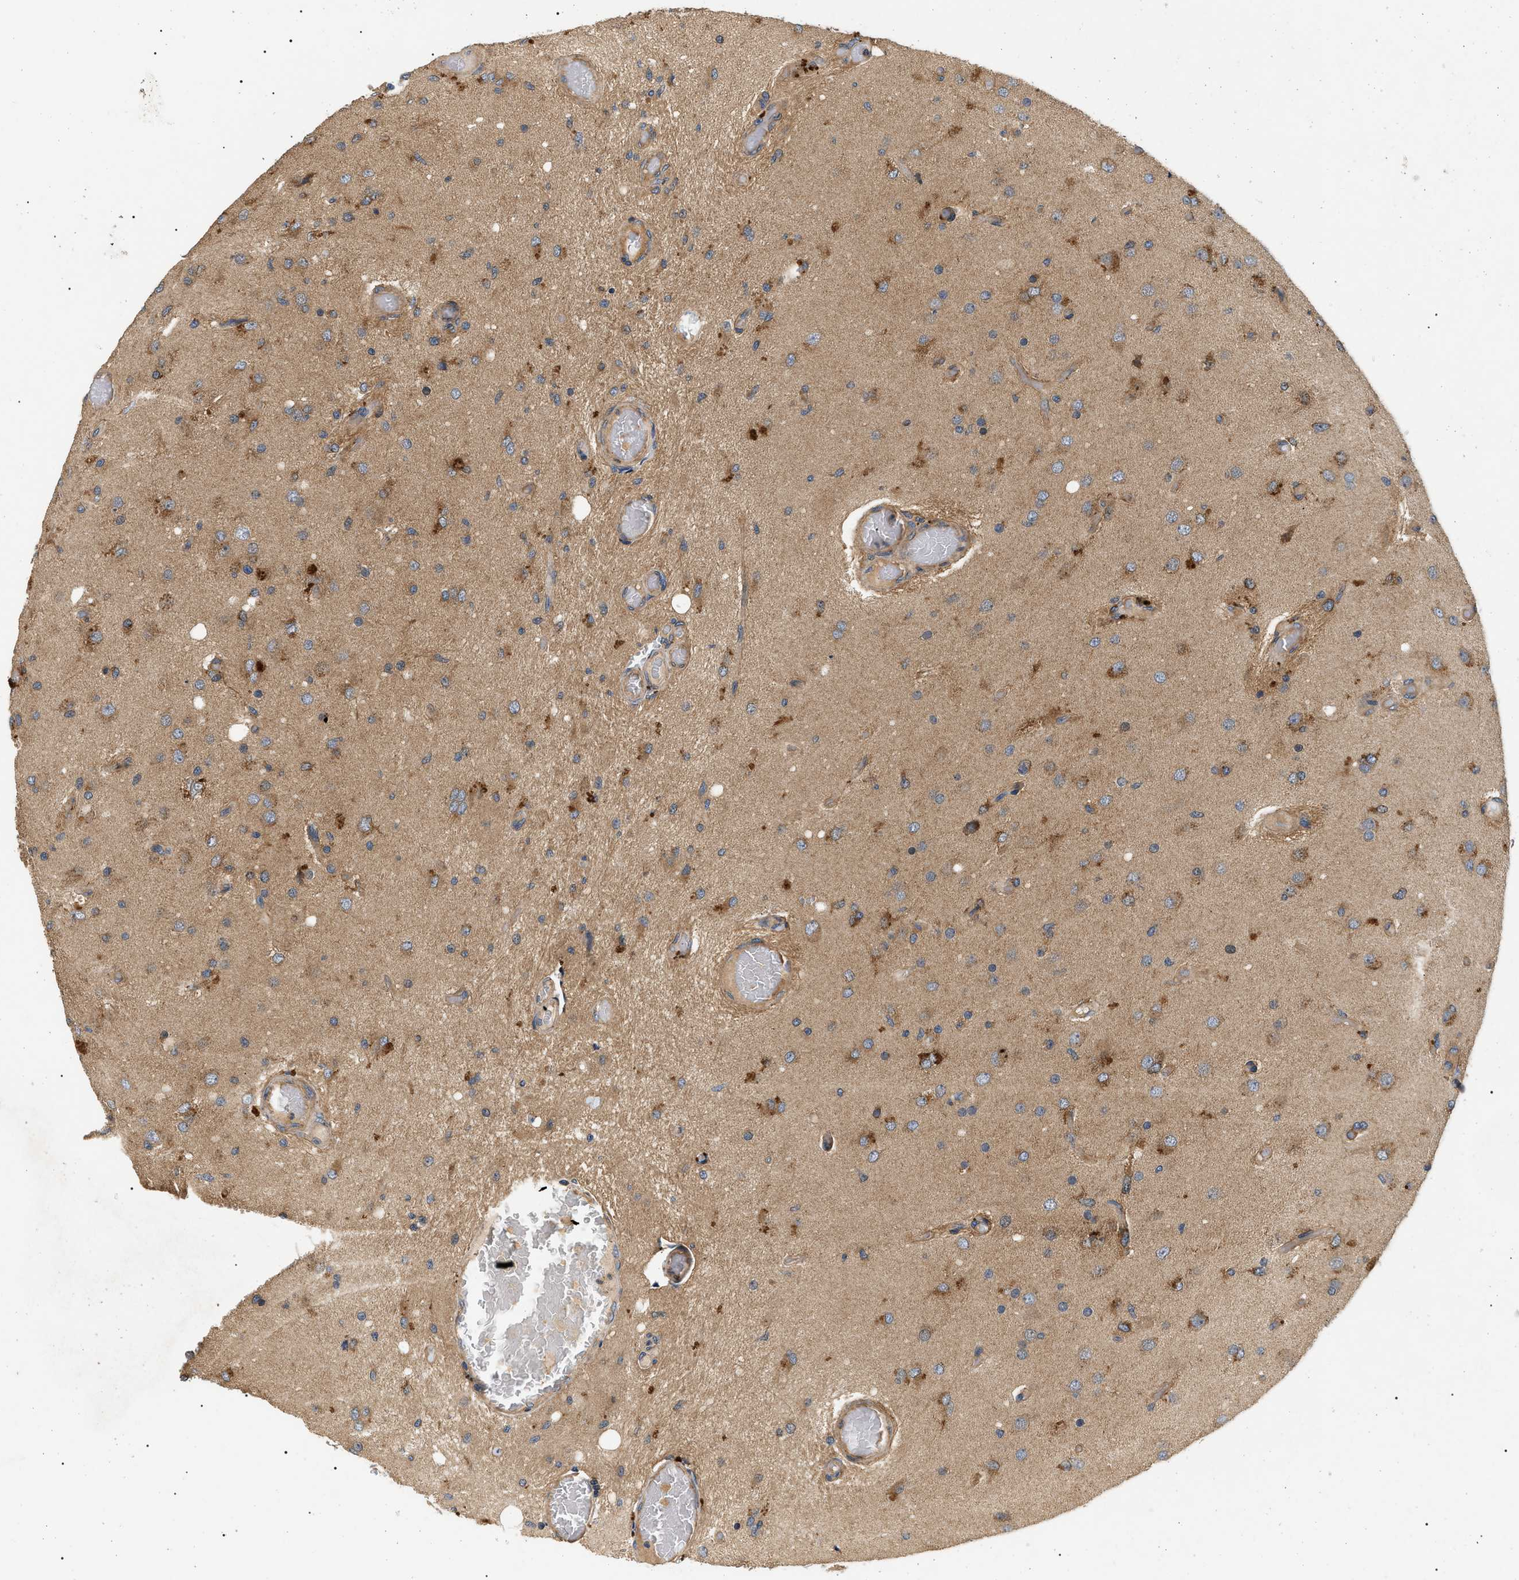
{"staining": {"intensity": "moderate", "quantity": ">75%", "location": "cytoplasmic/membranous"}, "tissue": "glioma", "cell_type": "Tumor cells", "image_type": "cancer", "snomed": [{"axis": "morphology", "description": "Normal tissue, NOS"}, {"axis": "morphology", "description": "Glioma, malignant, High grade"}, {"axis": "topography", "description": "Cerebral cortex"}], "caption": "Immunohistochemistry photomicrograph of malignant glioma (high-grade) stained for a protein (brown), which exhibits medium levels of moderate cytoplasmic/membranous positivity in about >75% of tumor cells.", "gene": "PPM1B", "patient": {"sex": "male", "age": 77}}